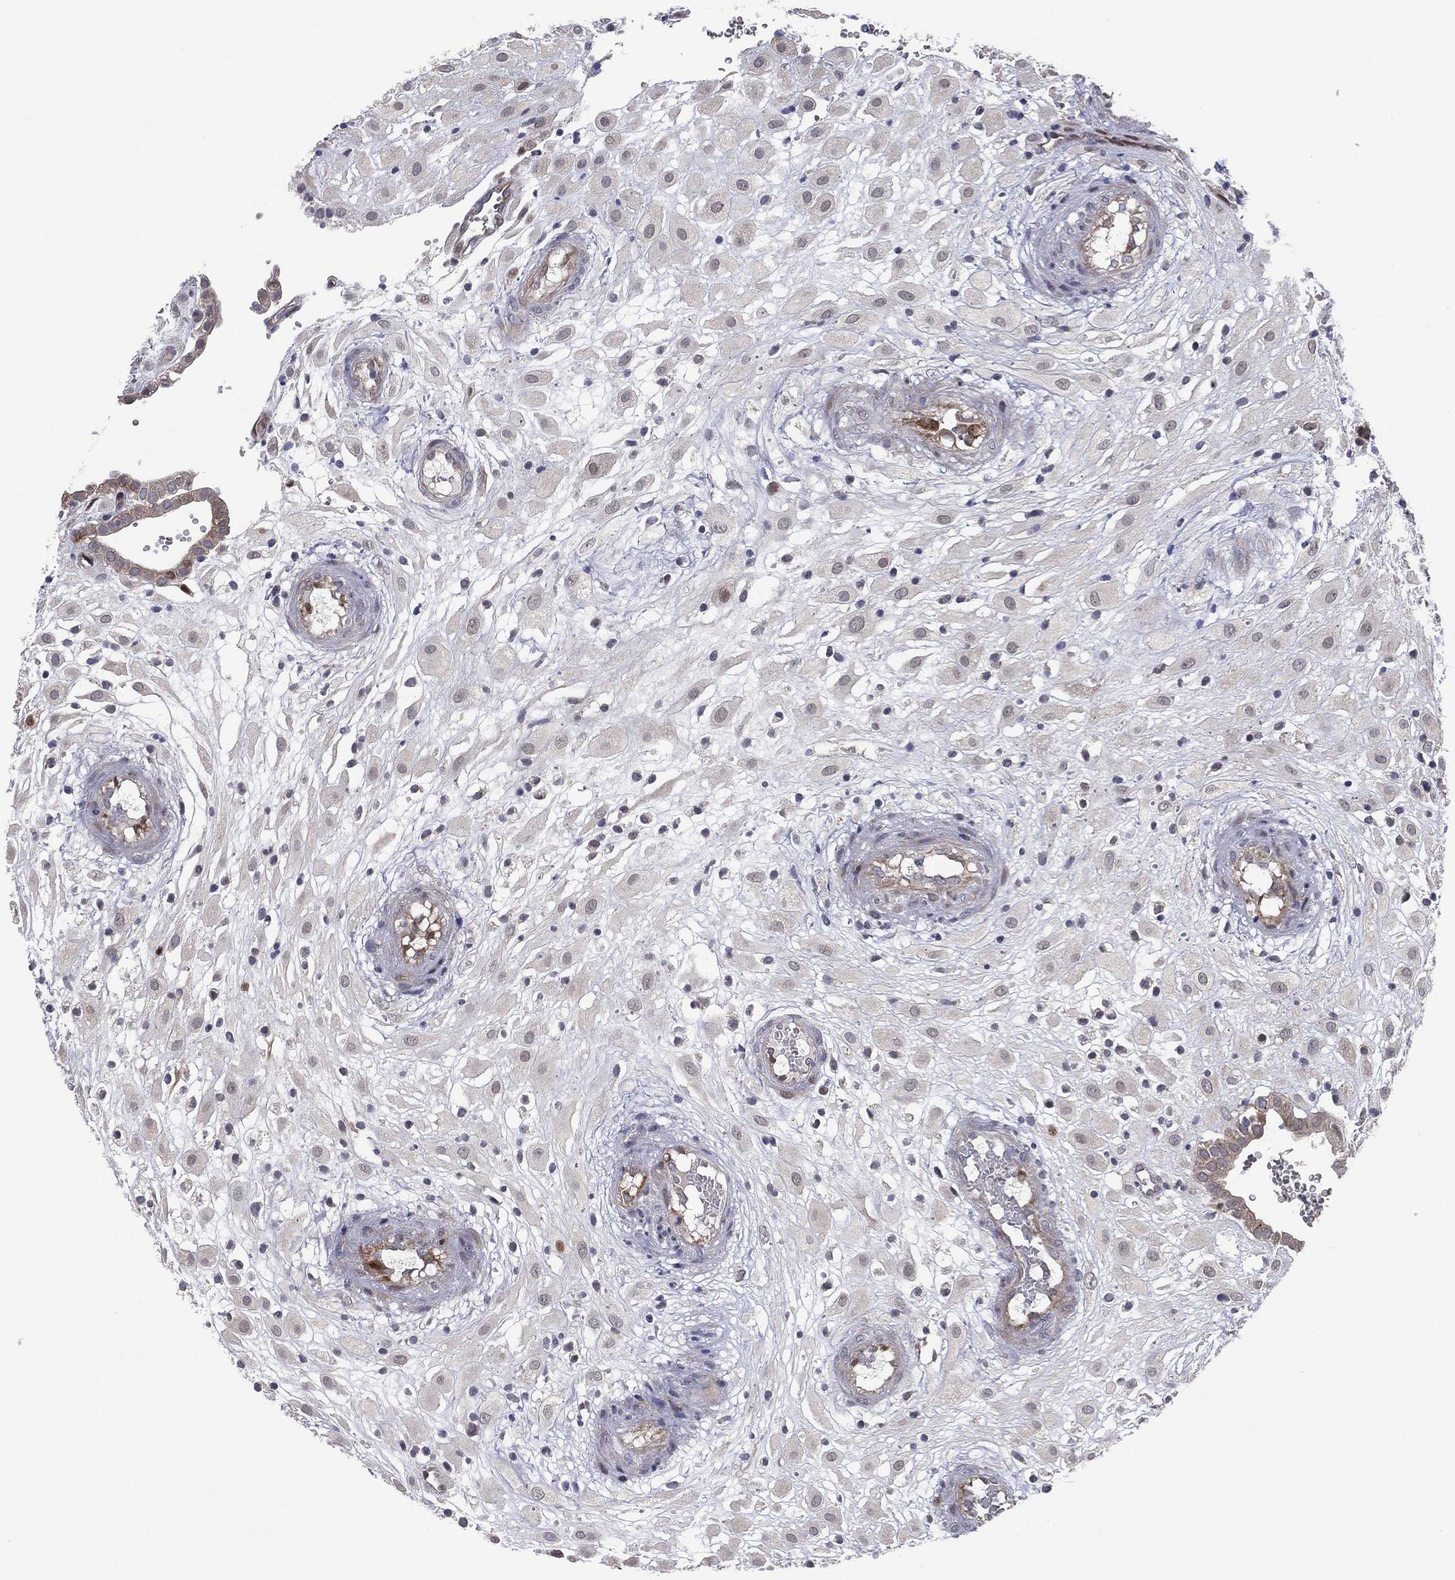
{"staining": {"intensity": "negative", "quantity": "none", "location": "none"}, "tissue": "placenta", "cell_type": "Decidual cells", "image_type": "normal", "snomed": [{"axis": "morphology", "description": "Normal tissue, NOS"}, {"axis": "topography", "description": "Placenta"}], "caption": "IHC image of normal placenta: human placenta stained with DAB (3,3'-diaminobenzidine) displays no significant protein positivity in decidual cells.", "gene": "UTP14A", "patient": {"sex": "female", "age": 24}}